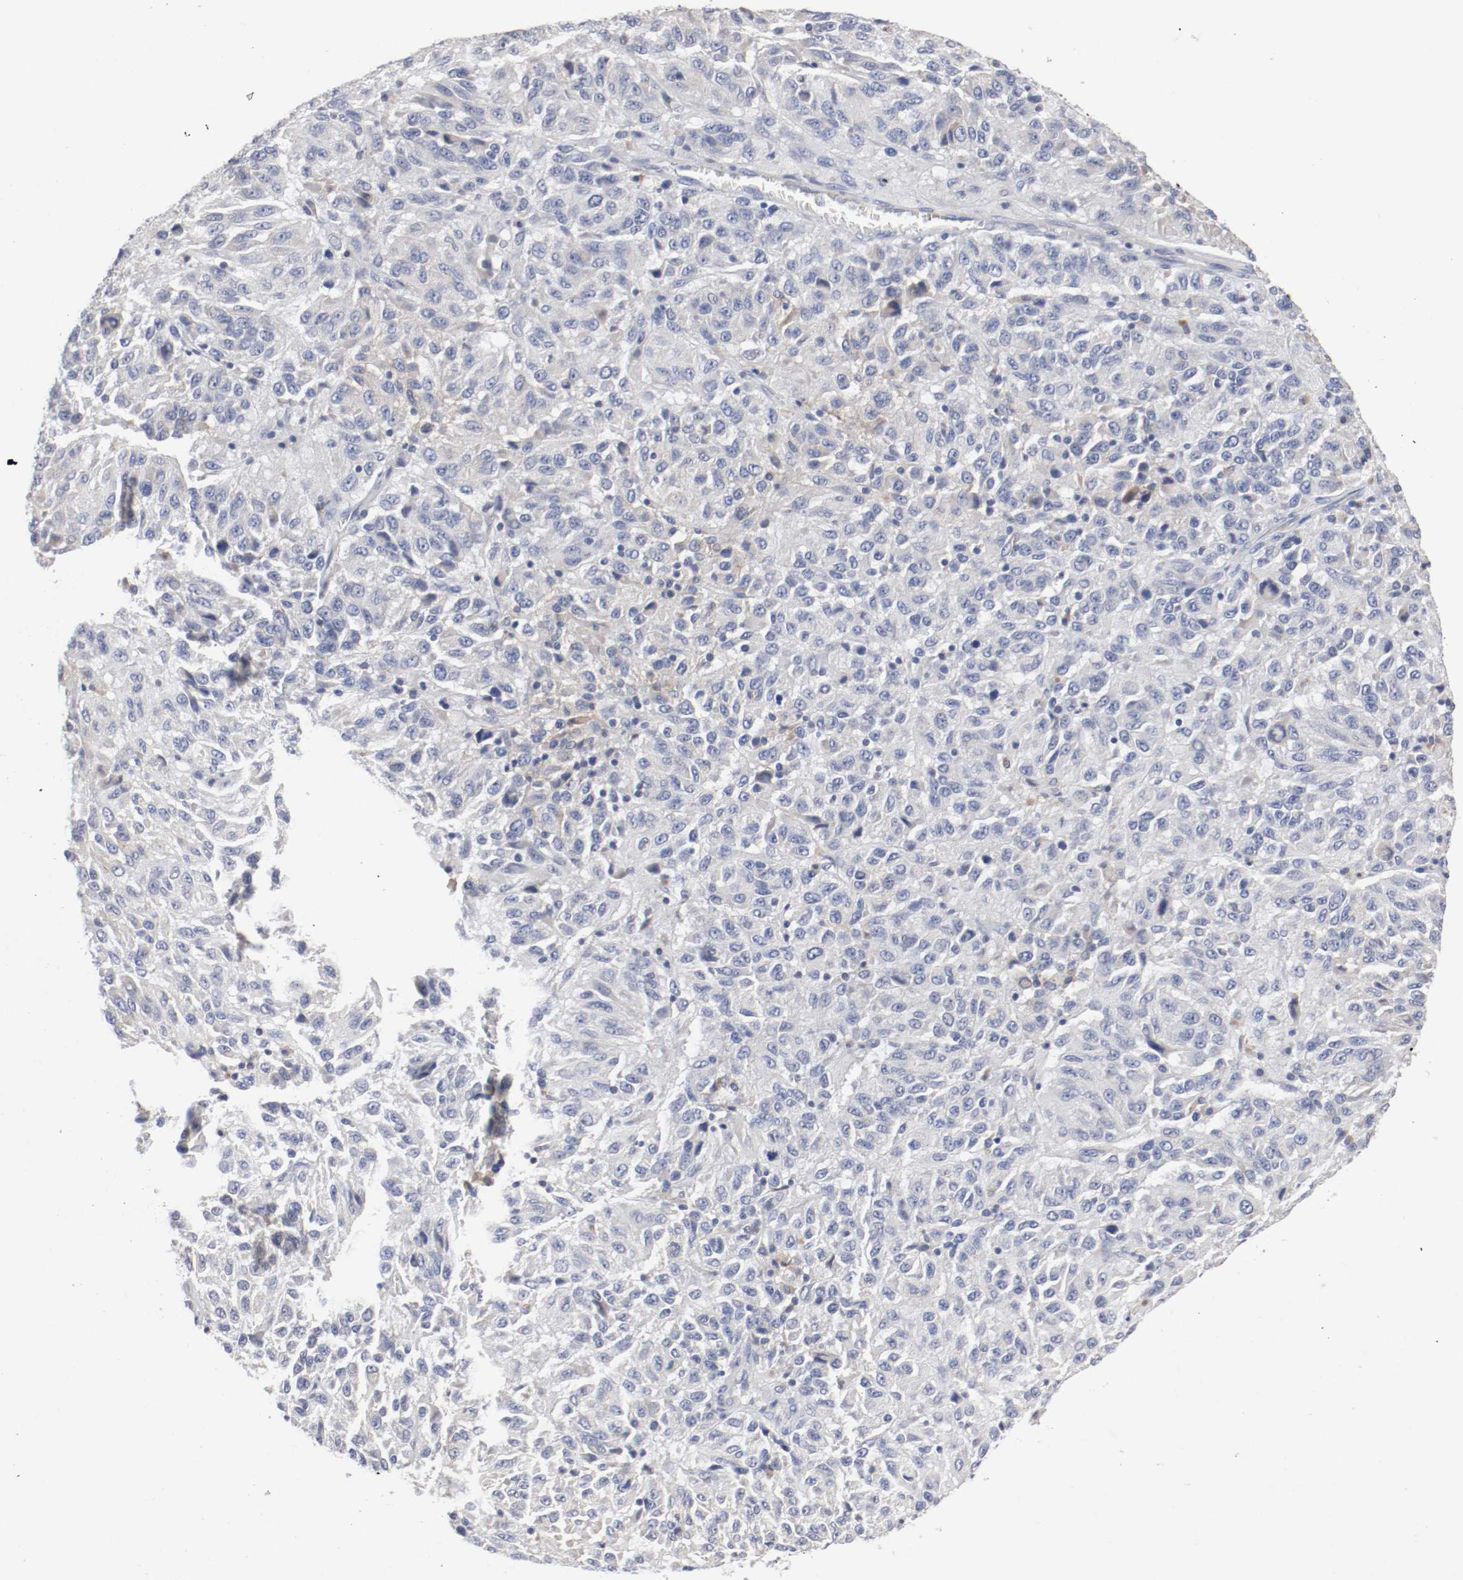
{"staining": {"intensity": "negative", "quantity": "none", "location": "none"}, "tissue": "melanoma", "cell_type": "Tumor cells", "image_type": "cancer", "snomed": [{"axis": "morphology", "description": "Malignant melanoma, Metastatic site"}, {"axis": "topography", "description": "Lung"}], "caption": "Immunohistochemistry (IHC) of human malignant melanoma (metastatic site) shows no positivity in tumor cells.", "gene": "FGFBP1", "patient": {"sex": "male", "age": 64}}